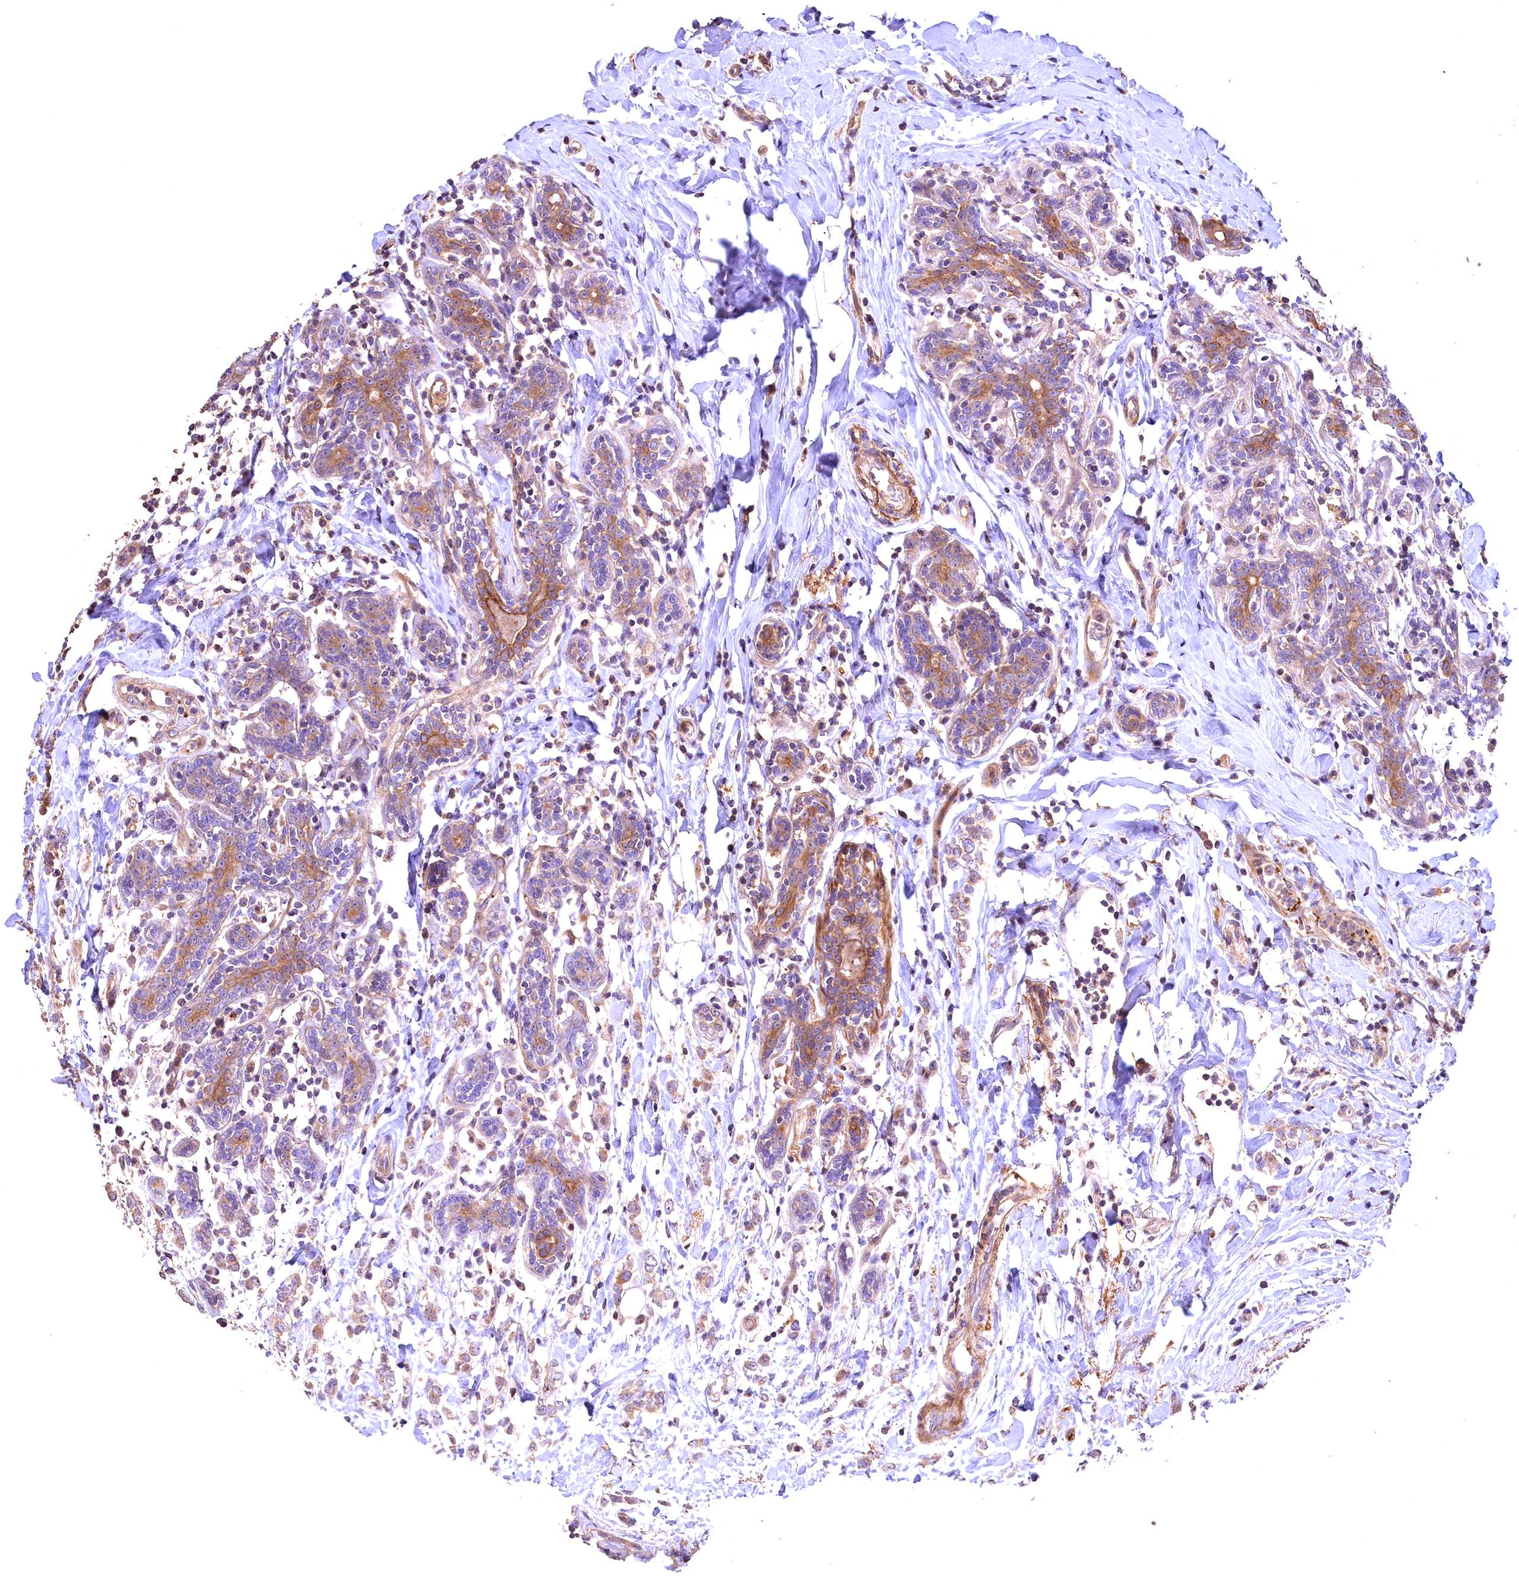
{"staining": {"intensity": "moderate", "quantity": ">75%", "location": "cytoplasmic/membranous"}, "tissue": "breast cancer", "cell_type": "Tumor cells", "image_type": "cancer", "snomed": [{"axis": "morphology", "description": "Normal tissue, NOS"}, {"axis": "morphology", "description": "Lobular carcinoma"}, {"axis": "topography", "description": "Breast"}], "caption": "Immunohistochemical staining of lobular carcinoma (breast) displays medium levels of moderate cytoplasmic/membranous positivity in approximately >75% of tumor cells.", "gene": "FUZ", "patient": {"sex": "female", "age": 47}}